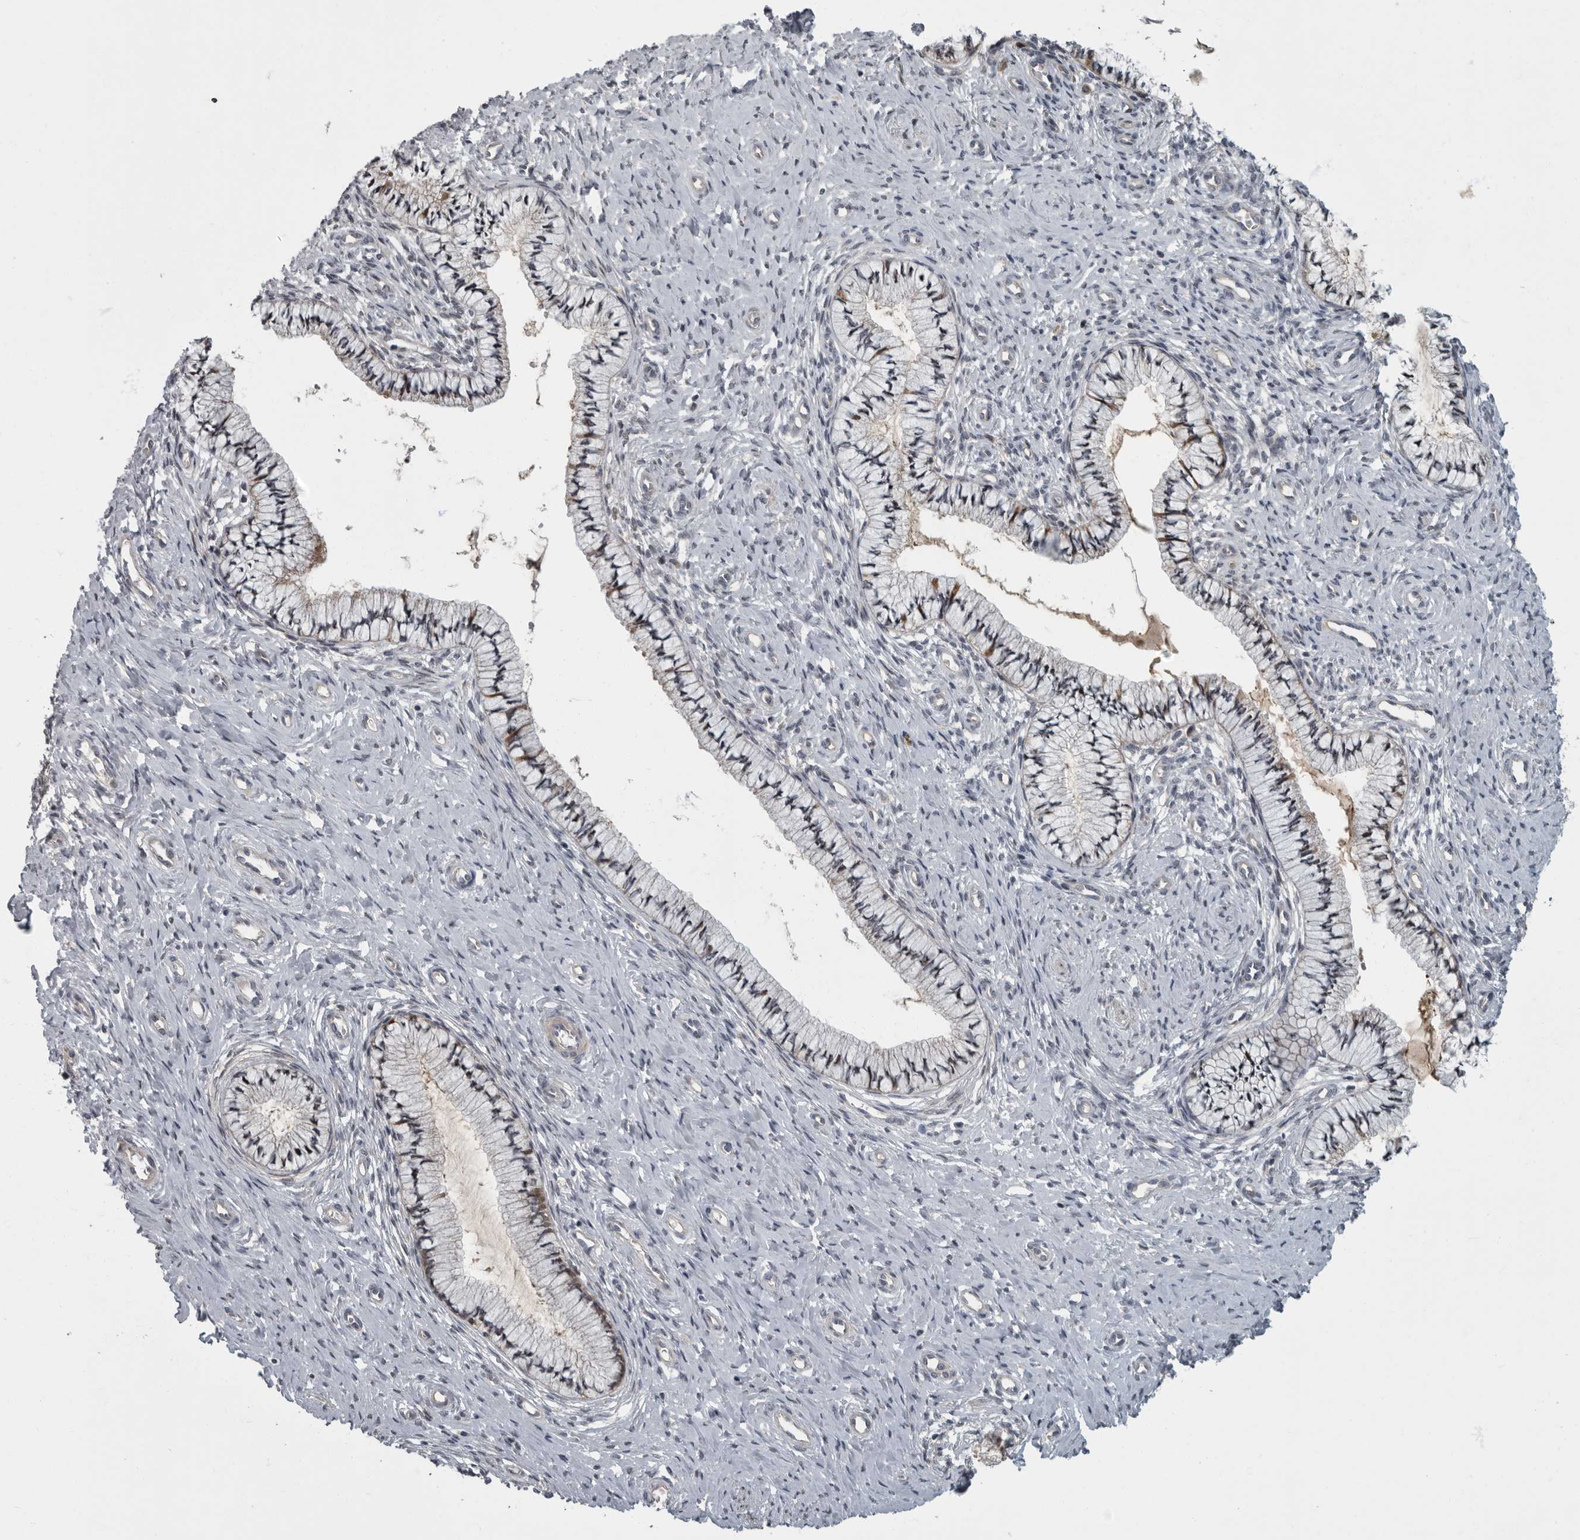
{"staining": {"intensity": "negative", "quantity": "none", "location": "none"}, "tissue": "cervix", "cell_type": "Glandular cells", "image_type": "normal", "snomed": [{"axis": "morphology", "description": "Normal tissue, NOS"}, {"axis": "topography", "description": "Cervix"}], "caption": "High magnification brightfield microscopy of benign cervix stained with DAB (3,3'-diaminobenzidine) (brown) and counterstained with hematoxylin (blue): glandular cells show no significant expression.", "gene": "PDE7A", "patient": {"sex": "female", "age": 36}}